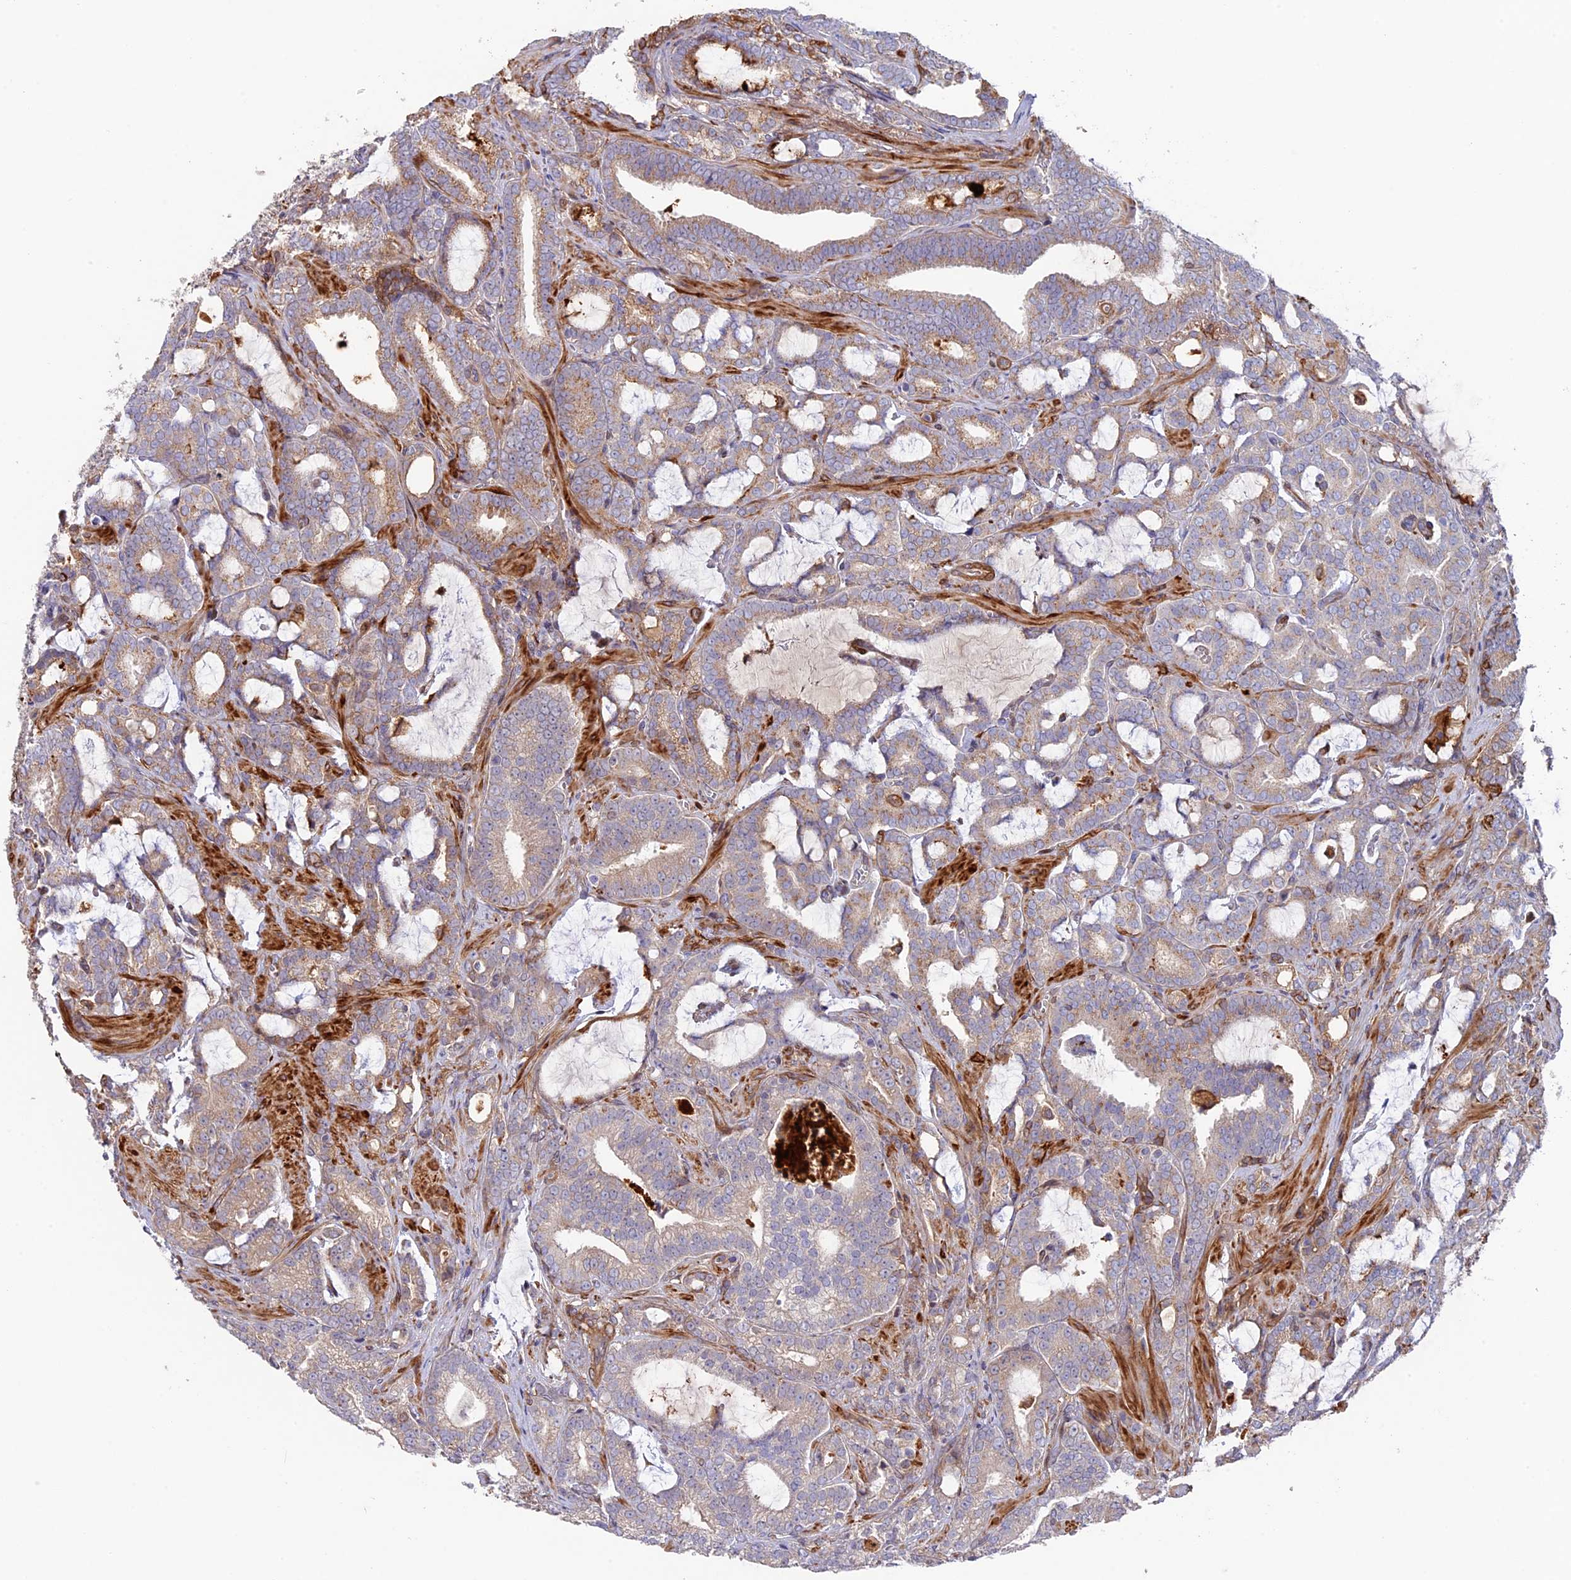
{"staining": {"intensity": "moderate", "quantity": "25%-75%", "location": "cytoplasmic/membranous"}, "tissue": "prostate cancer", "cell_type": "Tumor cells", "image_type": "cancer", "snomed": [{"axis": "morphology", "description": "Adenocarcinoma, High grade"}, {"axis": "topography", "description": "Prostate and seminal vesicle, NOS"}], "caption": "A histopathology image showing moderate cytoplasmic/membranous positivity in approximately 25%-75% of tumor cells in prostate high-grade adenocarcinoma, as visualized by brown immunohistochemical staining.", "gene": "FERMT1", "patient": {"sex": "male", "age": 67}}